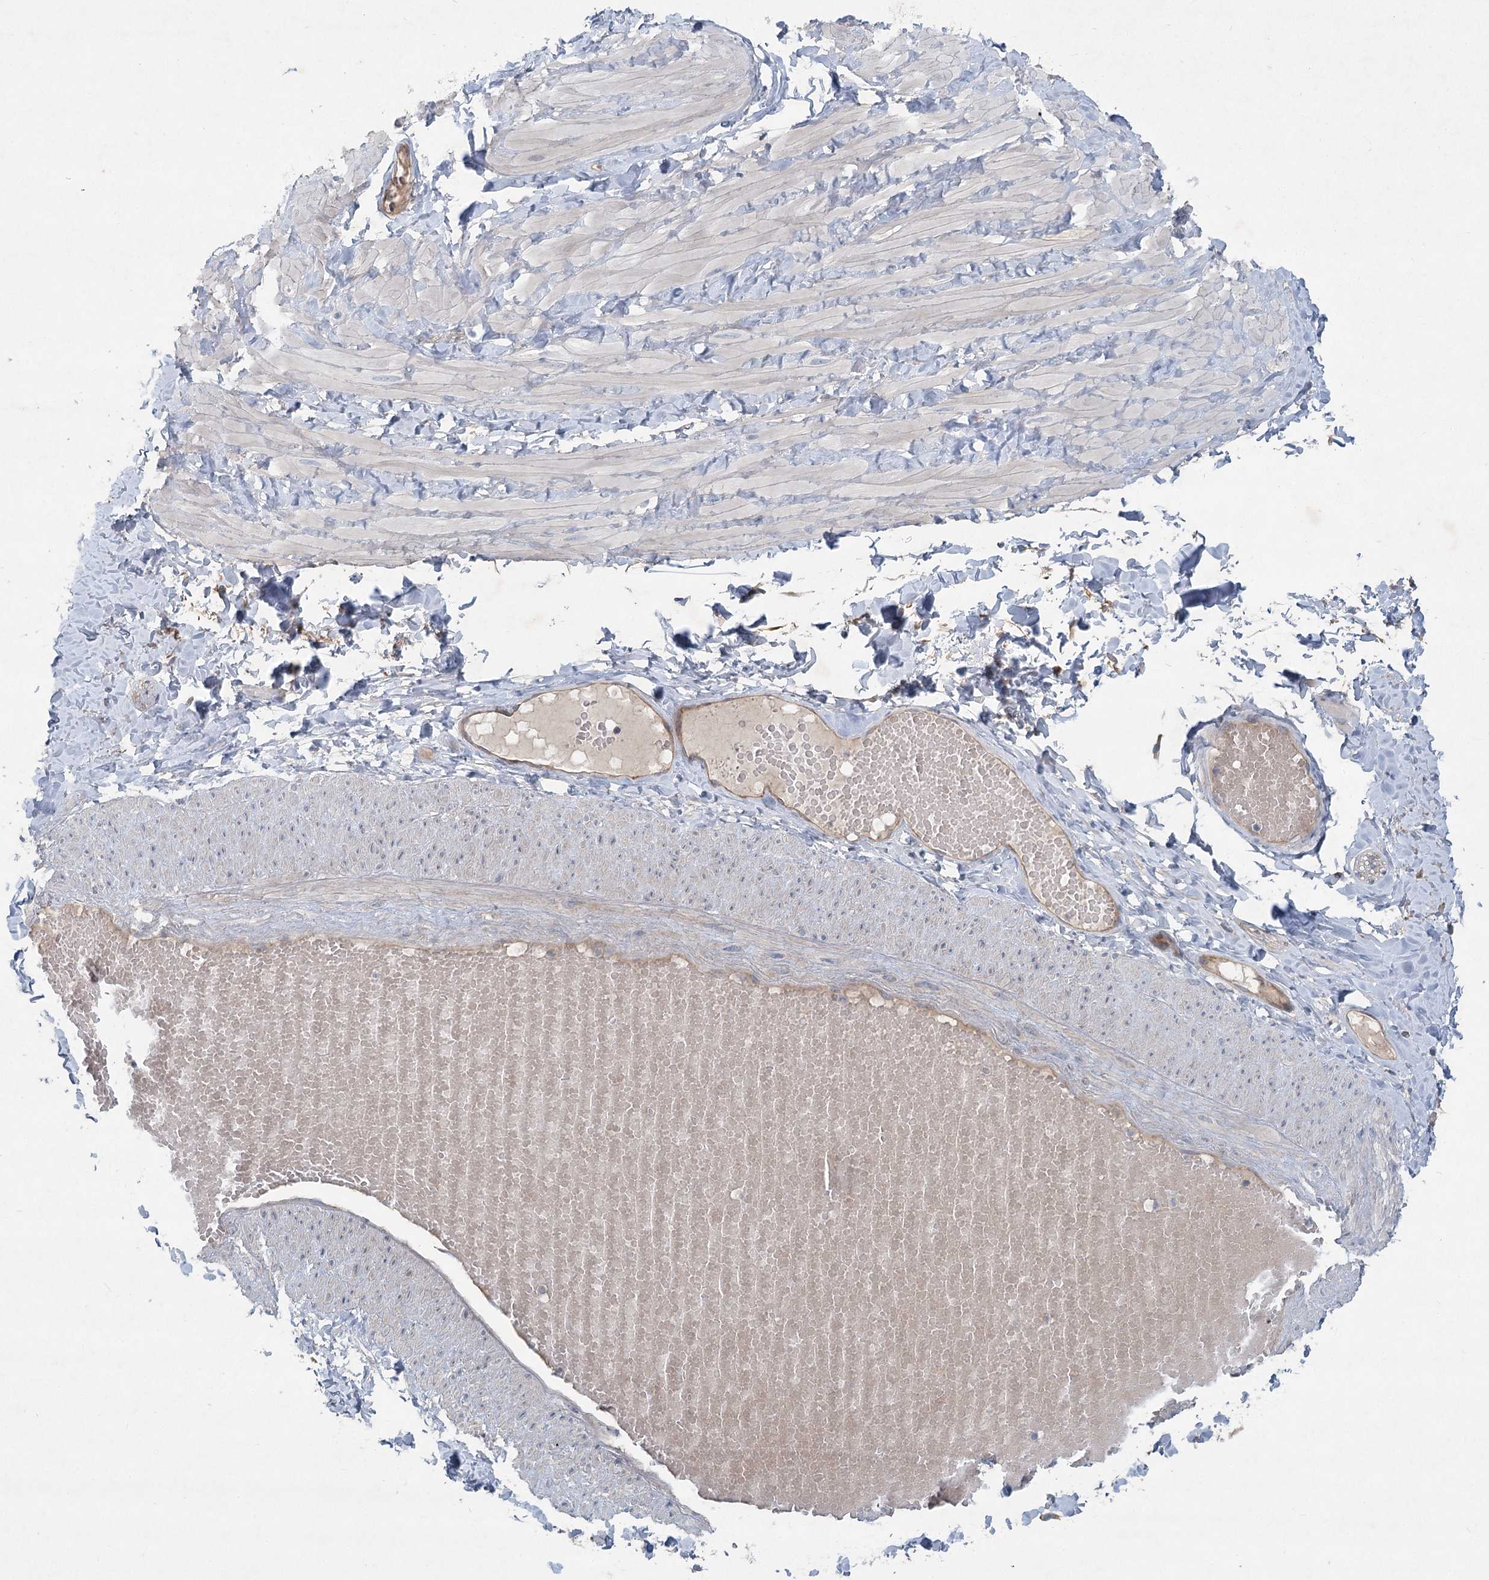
{"staining": {"intensity": "negative", "quantity": "none", "location": "none"}, "tissue": "adipose tissue", "cell_type": "Adipocytes", "image_type": "normal", "snomed": [{"axis": "morphology", "description": "Normal tissue, NOS"}, {"axis": "topography", "description": "Adipose tissue"}, {"axis": "topography", "description": "Vascular tissue"}, {"axis": "topography", "description": "Peripheral nerve tissue"}], "caption": "Adipose tissue was stained to show a protein in brown. There is no significant positivity in adipocytes. The staining is performed using DAB (3,3'-diaminobenzidine) brown chromogen with nuclei counter-stained in using hematoxylin.", "gene": "DNMBP", "patient": {"sex": "male", "age": 25}}